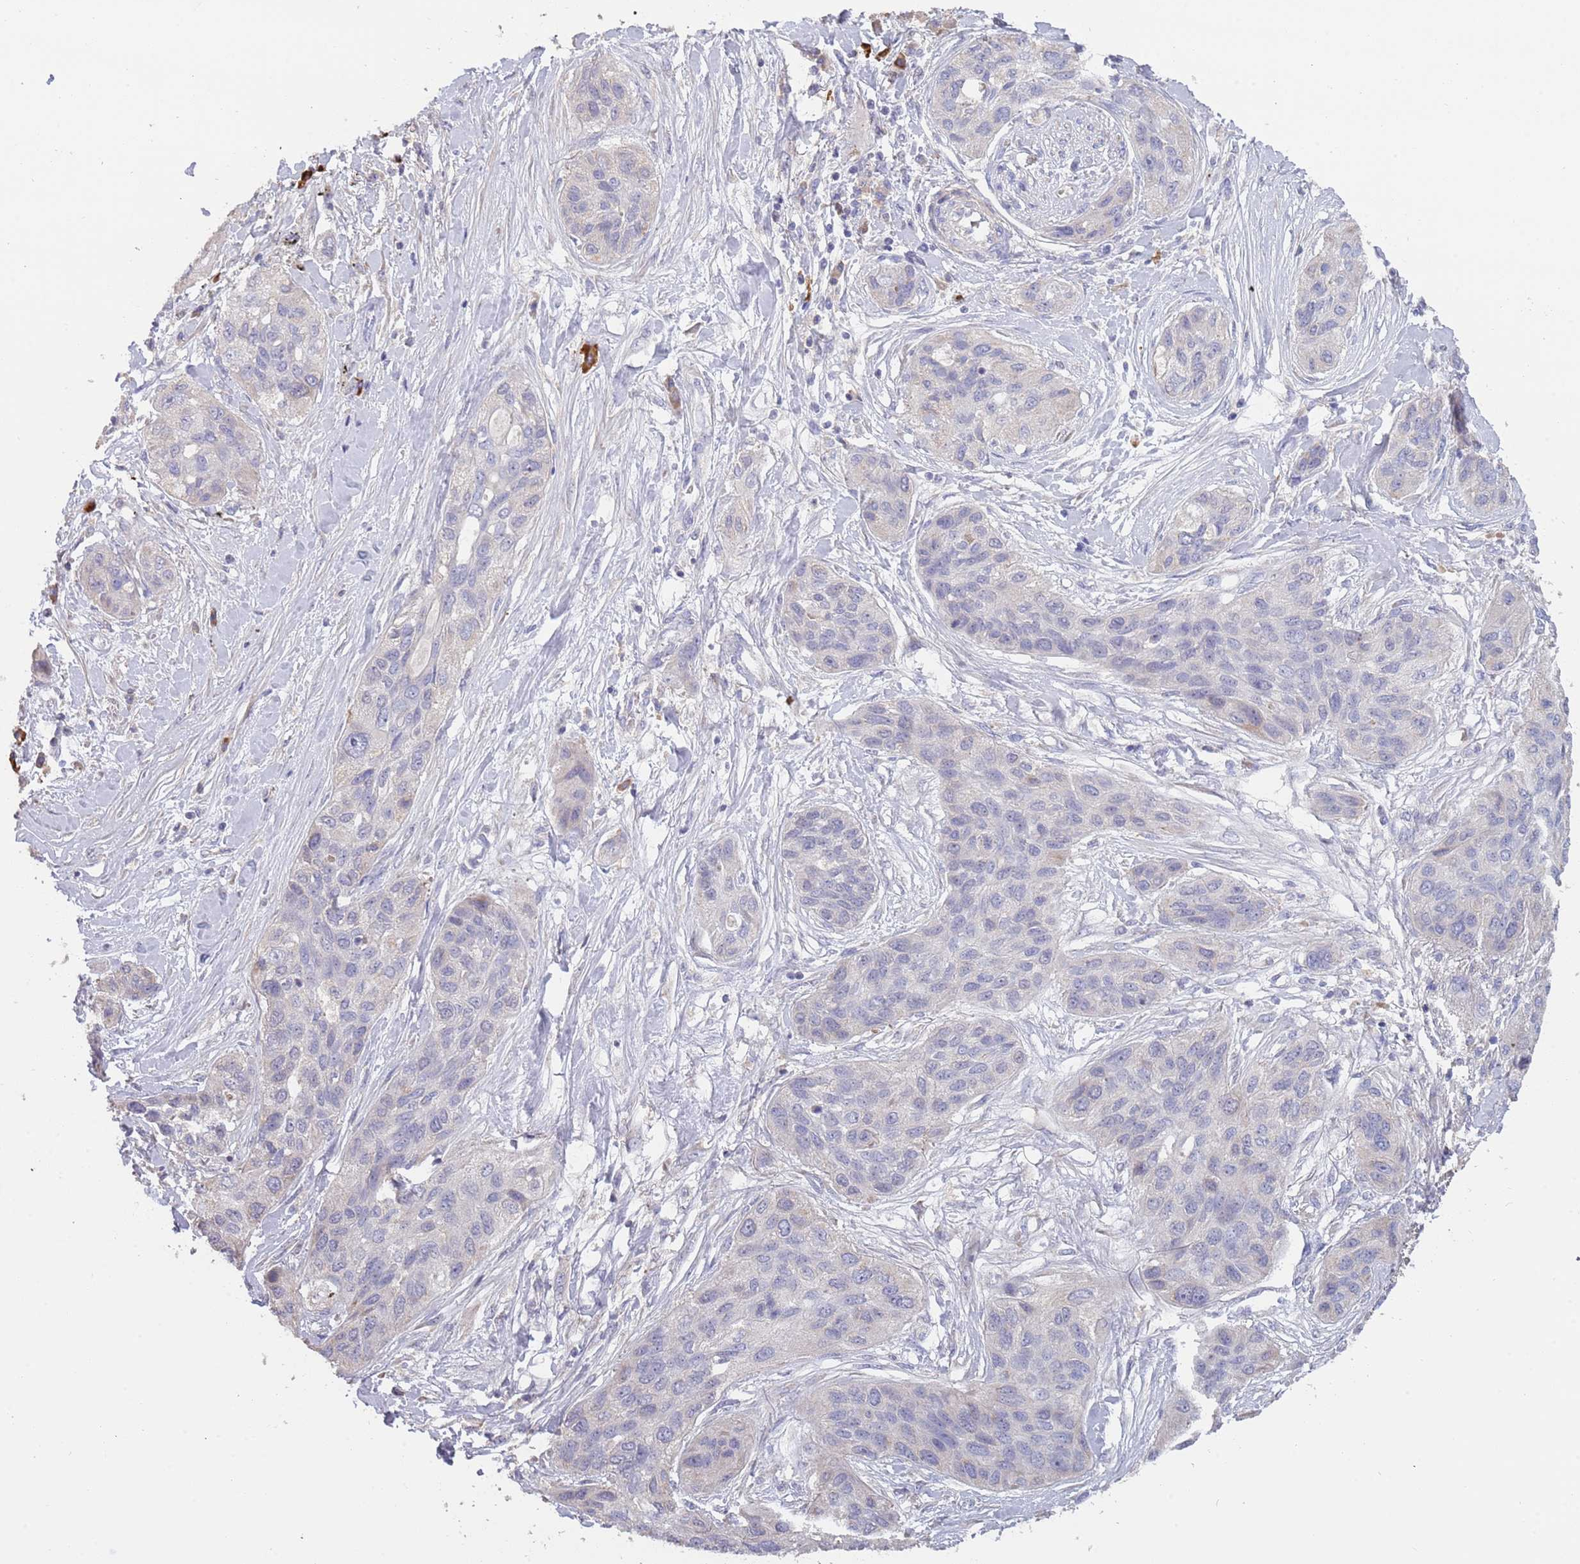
{"staining": {"intensity": "negative", "quantity": "none", "location": "none"}, "tissue": "lung cancer", "cell_type": "Tumor cells", "image_type": "cancer", "snomed": [{"axis": "morphology", "description": "Squamous cell carcinoma, NOS"}, {"axis": "topography", "description": "Lung"}], "caption": "There is no significant positivity in tumor cells of lung cancer (squamous cell carcinoma). (Stains: DAB (3,3'-diaminobenzidine) IHC with hematoxylin counter stain, Microscopy: brightfield microscopy at high magnification).", "gene": "SUSD1", "patient": {"sex": "female", "age": 70}}